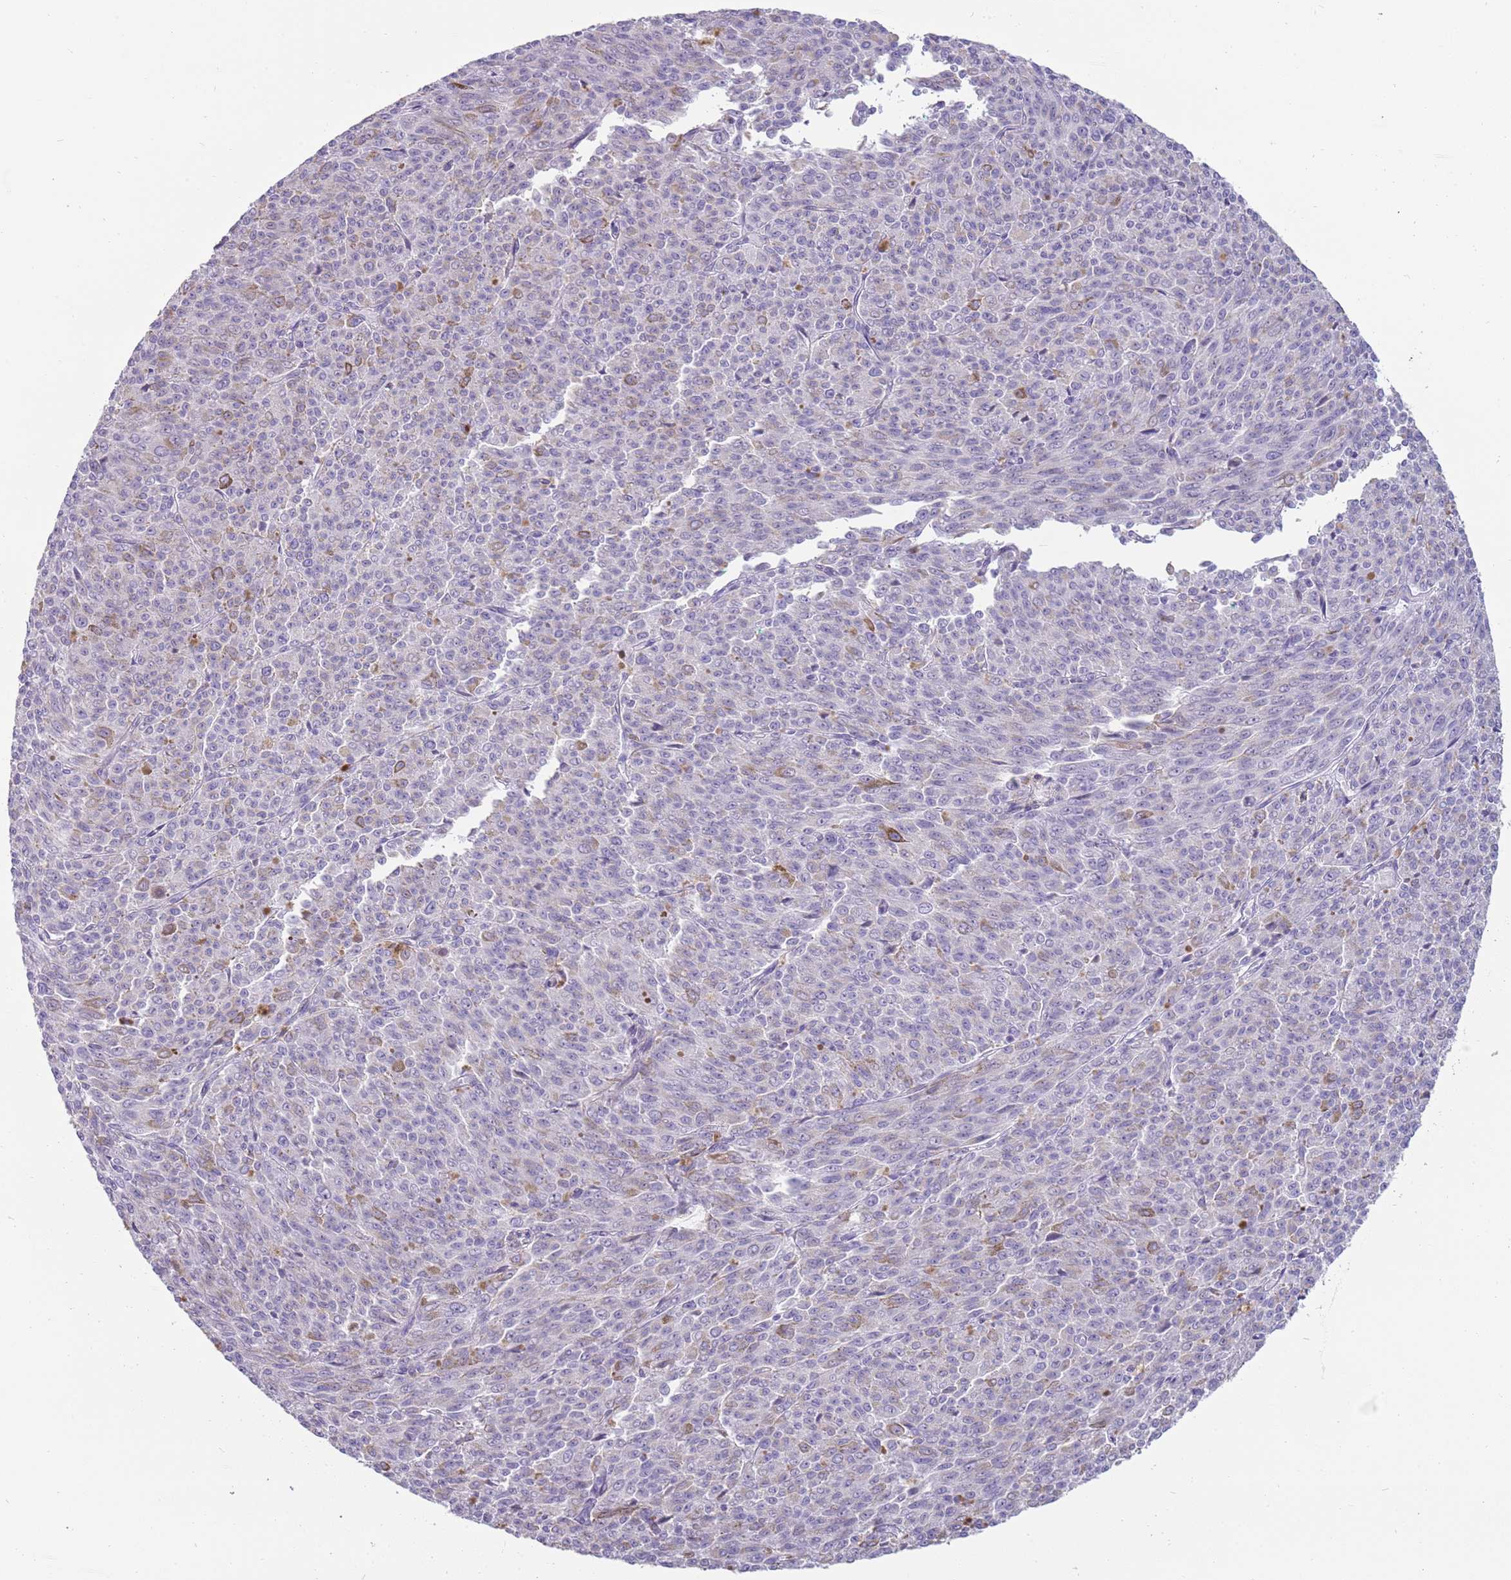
{"staining": {"intensity": "negative", "quantity": "none", "location": "none"}, "tissue": "melanoma", "cell_type": "Tumor cells", "image_type": "cancer", "snomed": [{"axis": "morphology", "description": "Malignant melanoma, NOS"}, {"axis": "topography", "description": "Skin"}], "caption": "Tumor cells show no significant staining in melanoma. (DAB immunohistochemistry (IHC), high magnification).", "gene": "DIPK1C", "patient": {"sex": "female", "age": 52}}